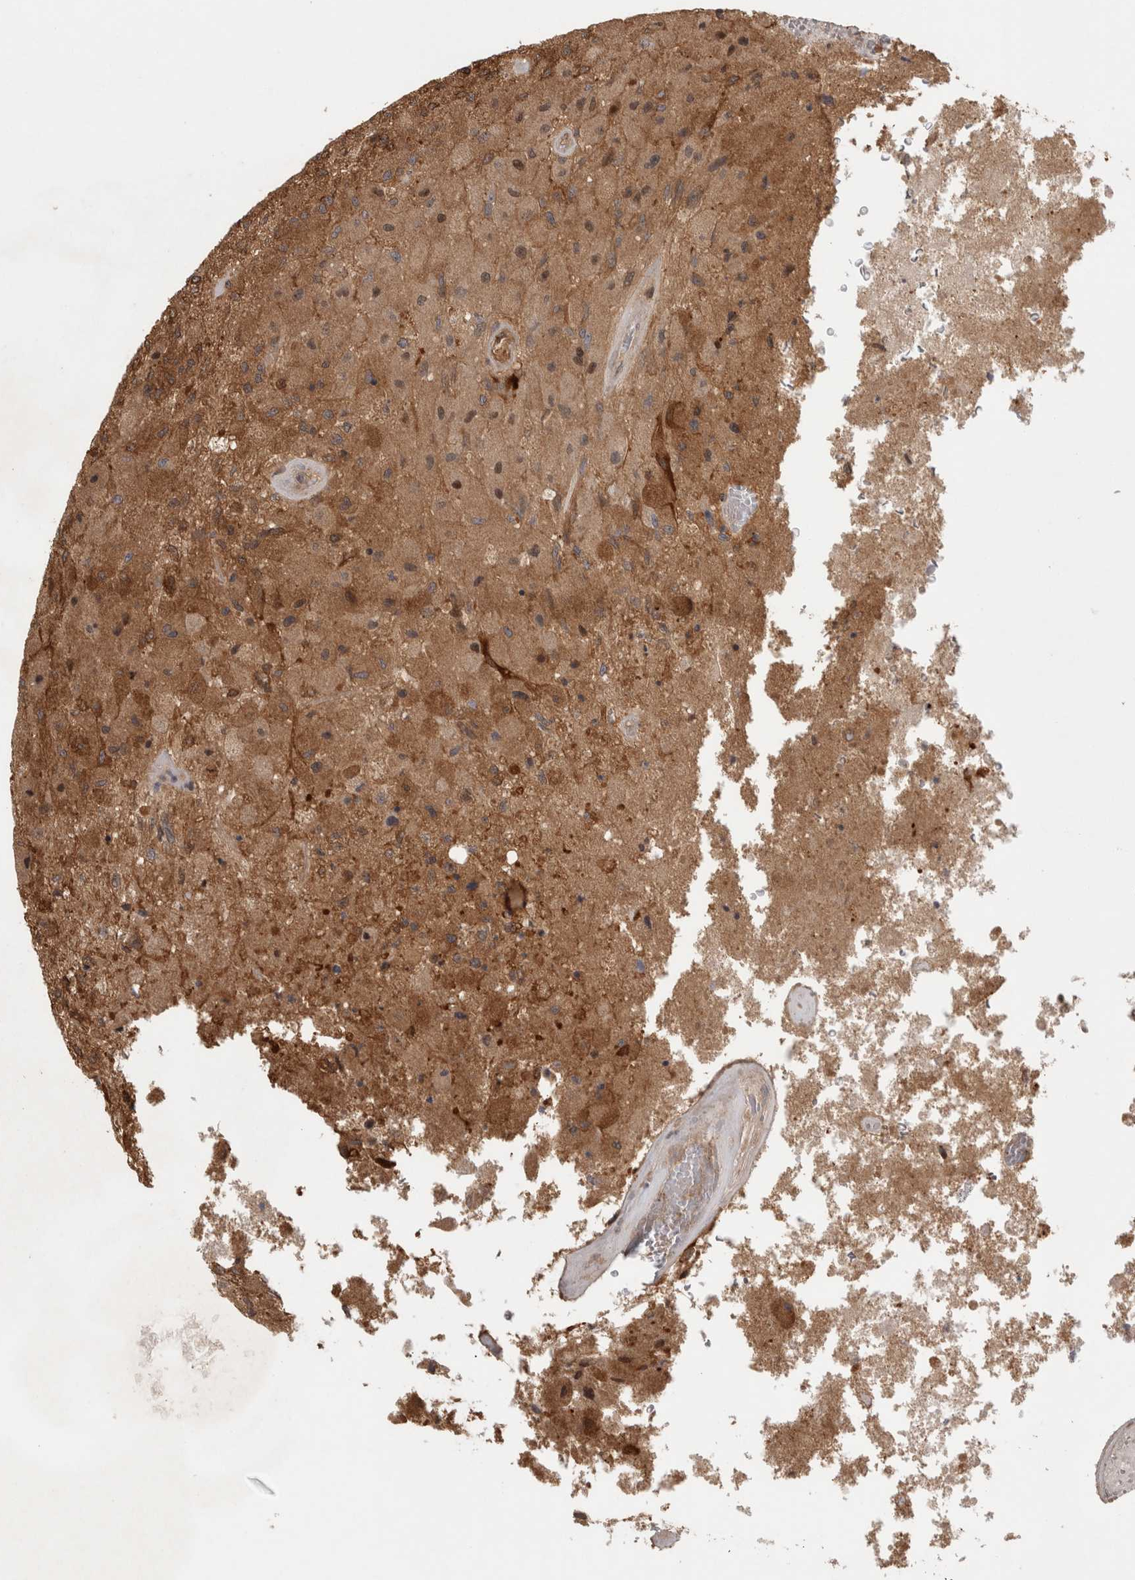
{"staining": {"intensity": "moderate", "quantity": "25%-75%", "location": "cytoplasmic/membranous,nuclear"}, "tissue": "glioma", "cell_type": "Tumor cells", "image_type": "cancer", "snomed": [{"axis": "morphology", "description": "Normal tissue, NOS"}, {"axis": "morphology", "description": "Glioma, malignant, High grade"}, {"axis": "topography", "description": "Cerebral cortex"}], "caption": "Protein staining of high-grade glioma (malignant) tissue shows moderate cytoplasmic/membranous and nuclear staining in approximately 25%-75% of tumor cells.", "gene": "PIGP", "patient": {"sex": "male", "age": 77}}